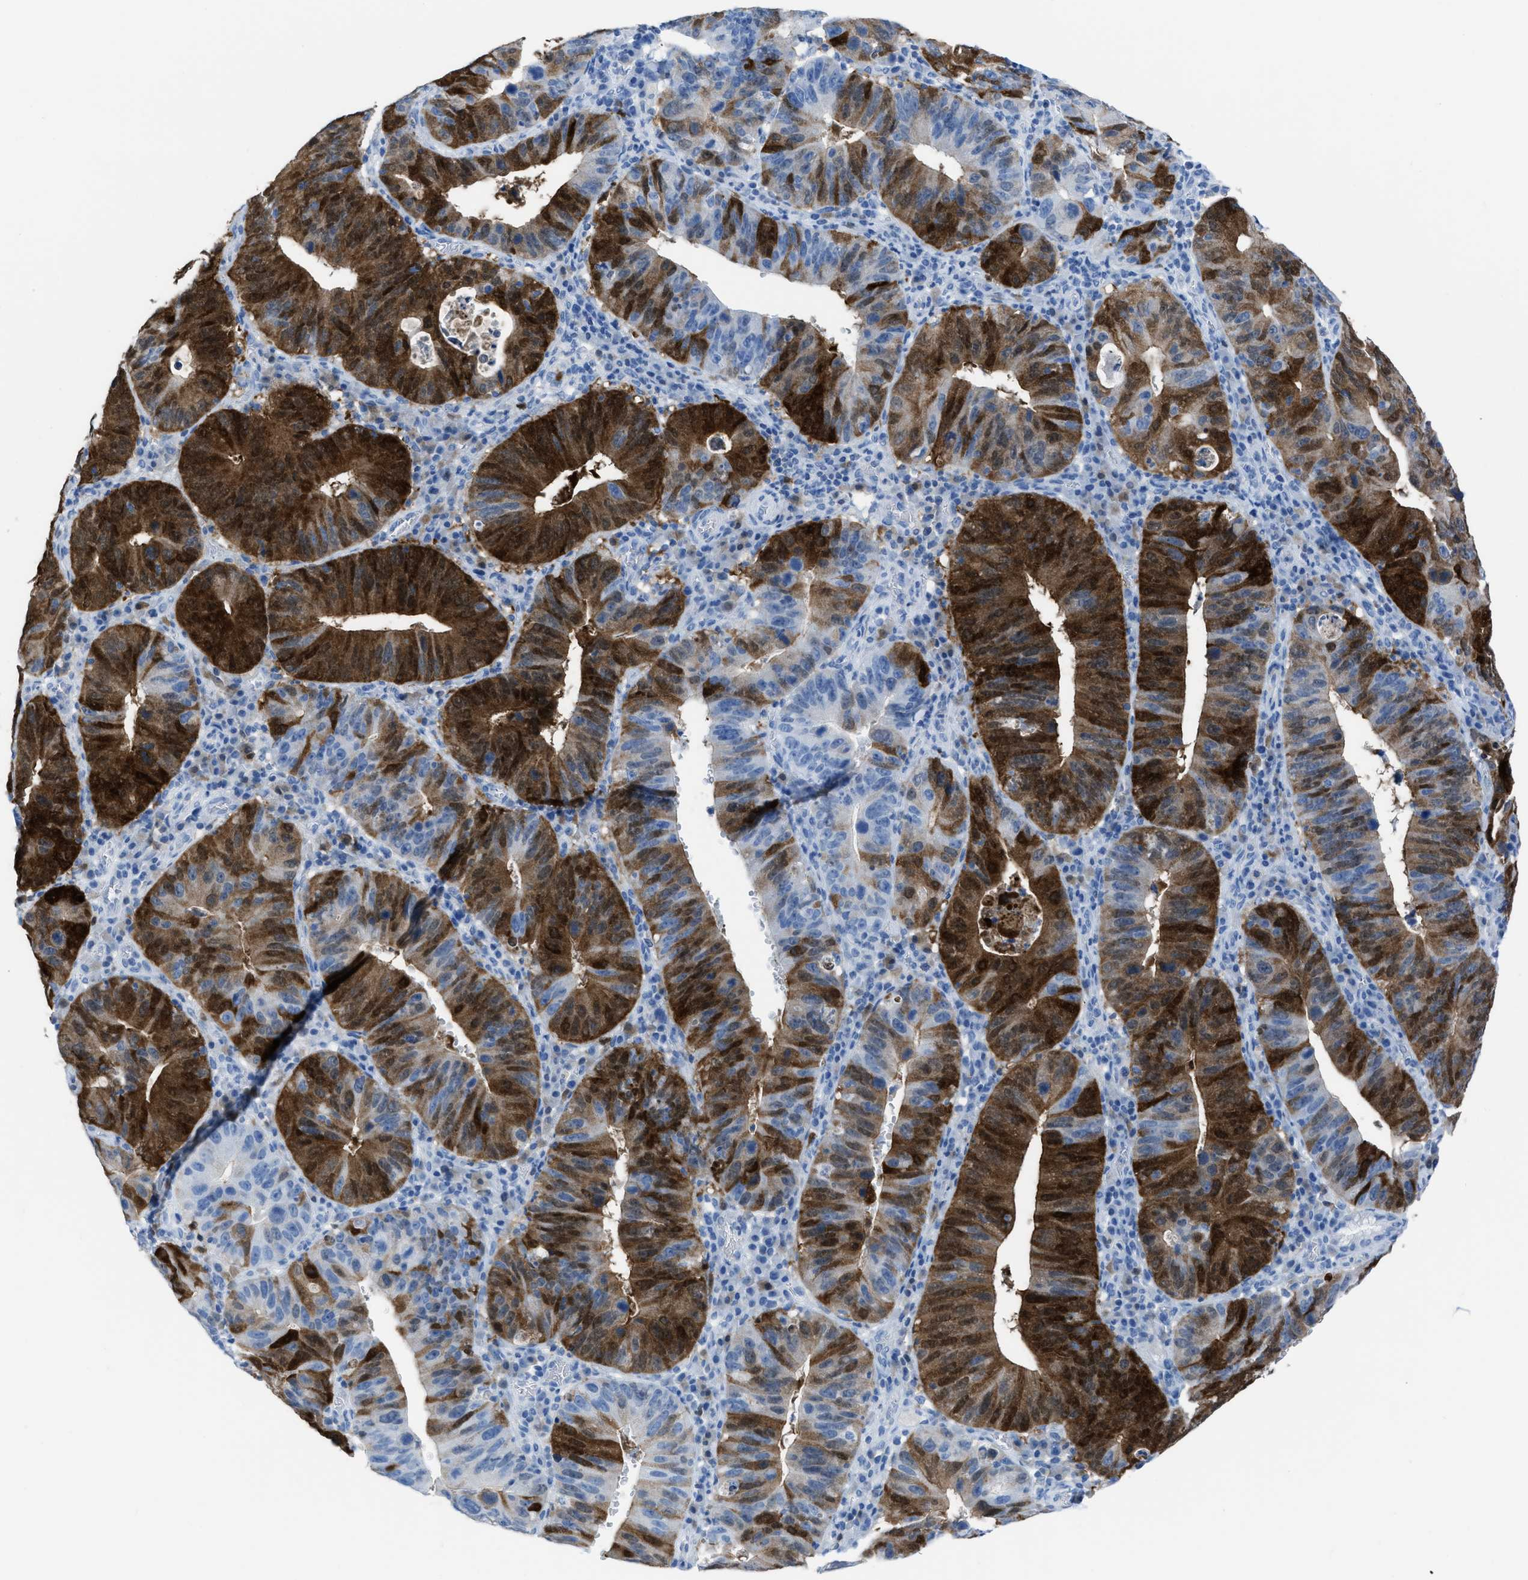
{"staining": {"intensity": "strong", "quantity": "25%-75%", "location": "cytoplasmic/membranous,nuclear"}, "tissue": "stomach cancer", "cell_type": "Tumor cells", "image_type": "cancer", "snomed": [{"axis": "morphology", "description": "Adenocarcinoma, NOS"}, {"axis": "topography", "description": "Stomach"}], "caption": "Strong cytoplasmic/membranous and nuclear expression for a protein is present in approximately 25%-75% of tumor cells of stomach adenocarcinoma using immunohistochemistry (IHC).", "gene": "CDKN2A", "patient": {"sex": "male", "age": 59}}